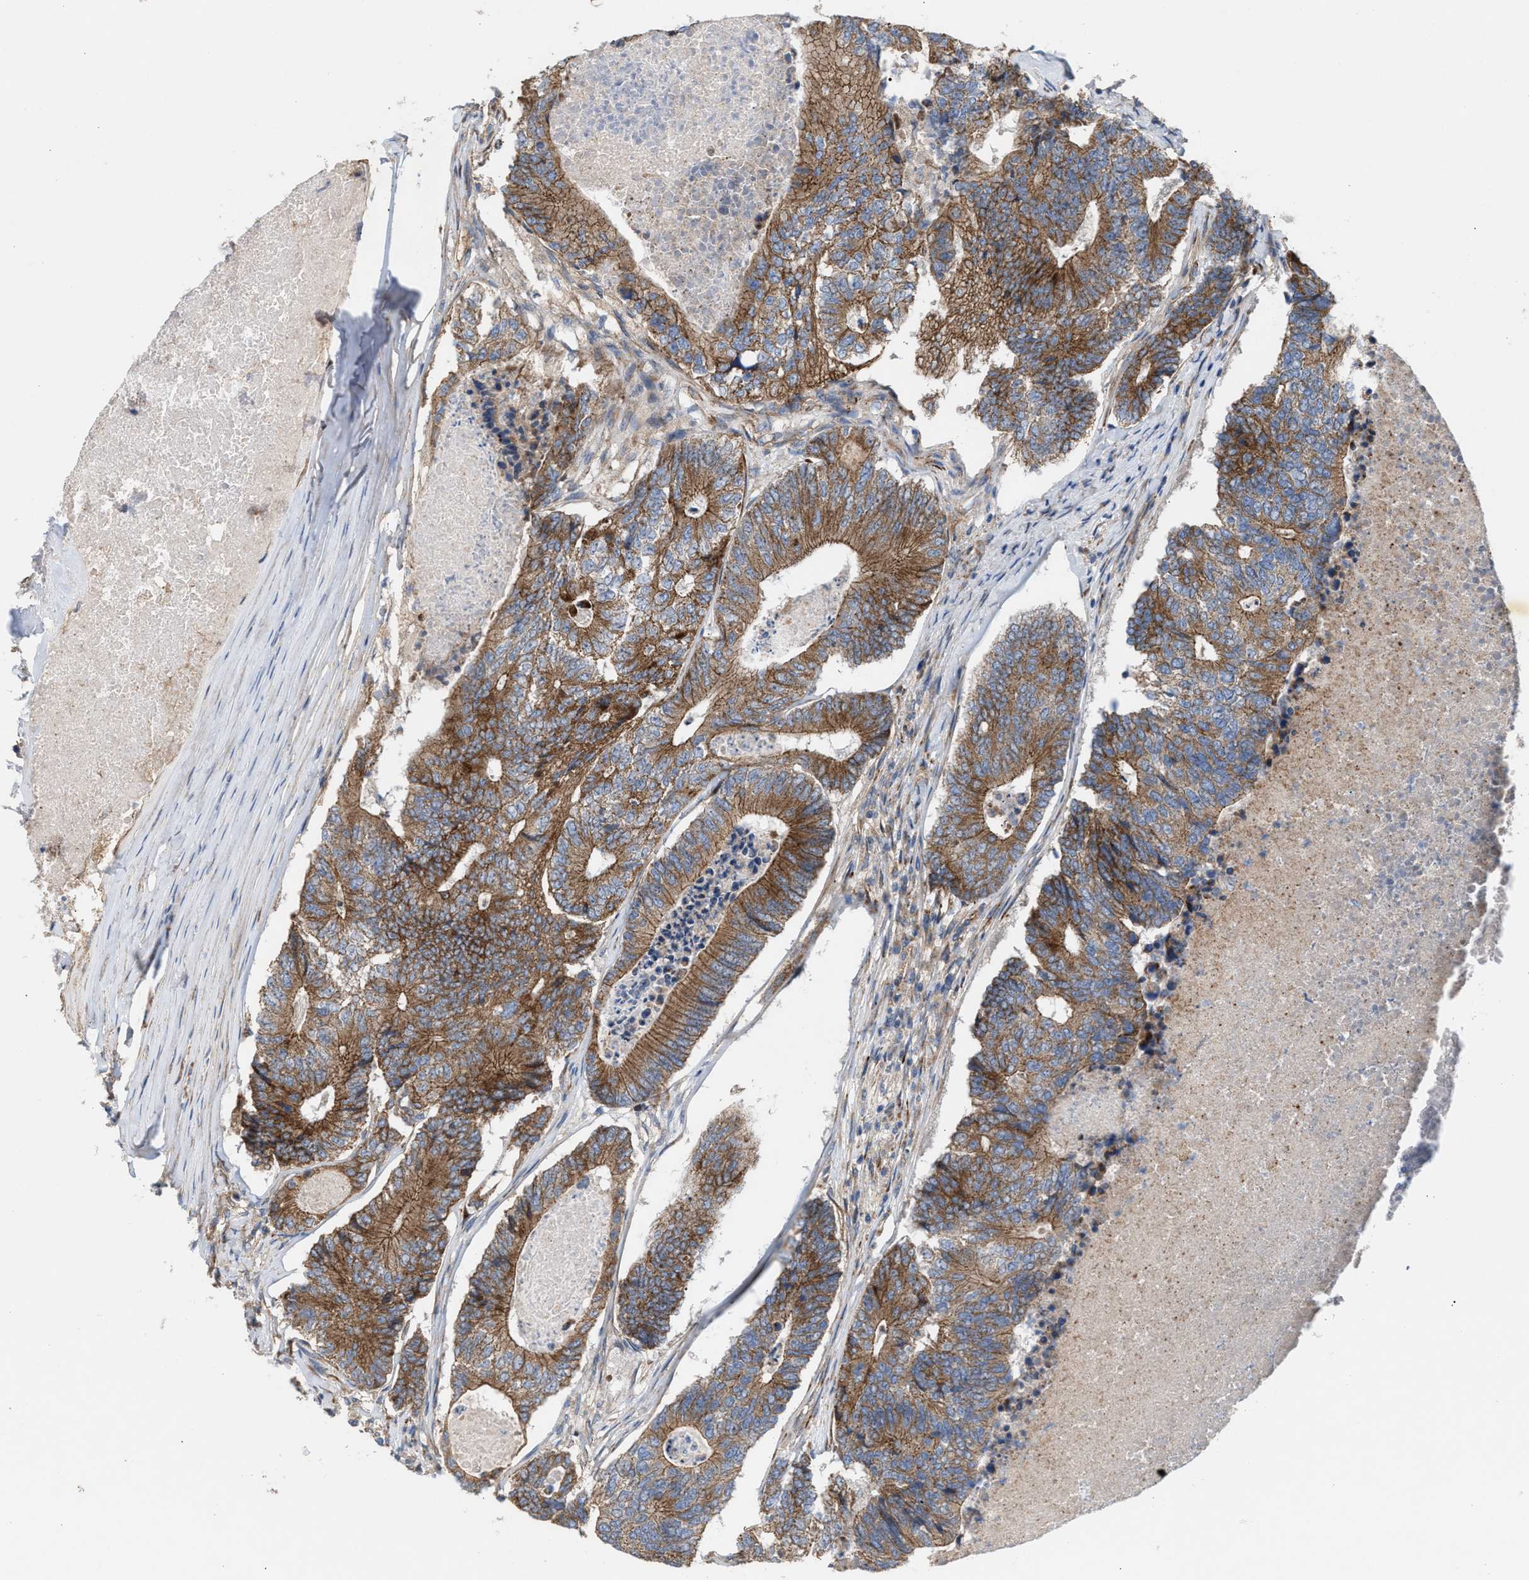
{"staining": {"intensity": "moderate", "quantity": ">75%", "location": "cytoplasmic/membranous"}, "tissue": "colorectal cancer", "cell_type": "Tumor cells", "image_type": "cancer", "snomed": [{"axis": "morphology", "description": "Adenocarcinoma, NOS"}, {"axis": "topography", "description": "Colon"}], "caption": "A high-resolution image shows IHC staining of colorectal cancer (adenocarcinoma), which displays moderate cytoplasmic/membranous expression in about >75% of tumor cells. (Brightfield microscopy of DAB IHC at high magnification).", "gene": "OXSM", "patient": {"sex": "female", "age": 67}}